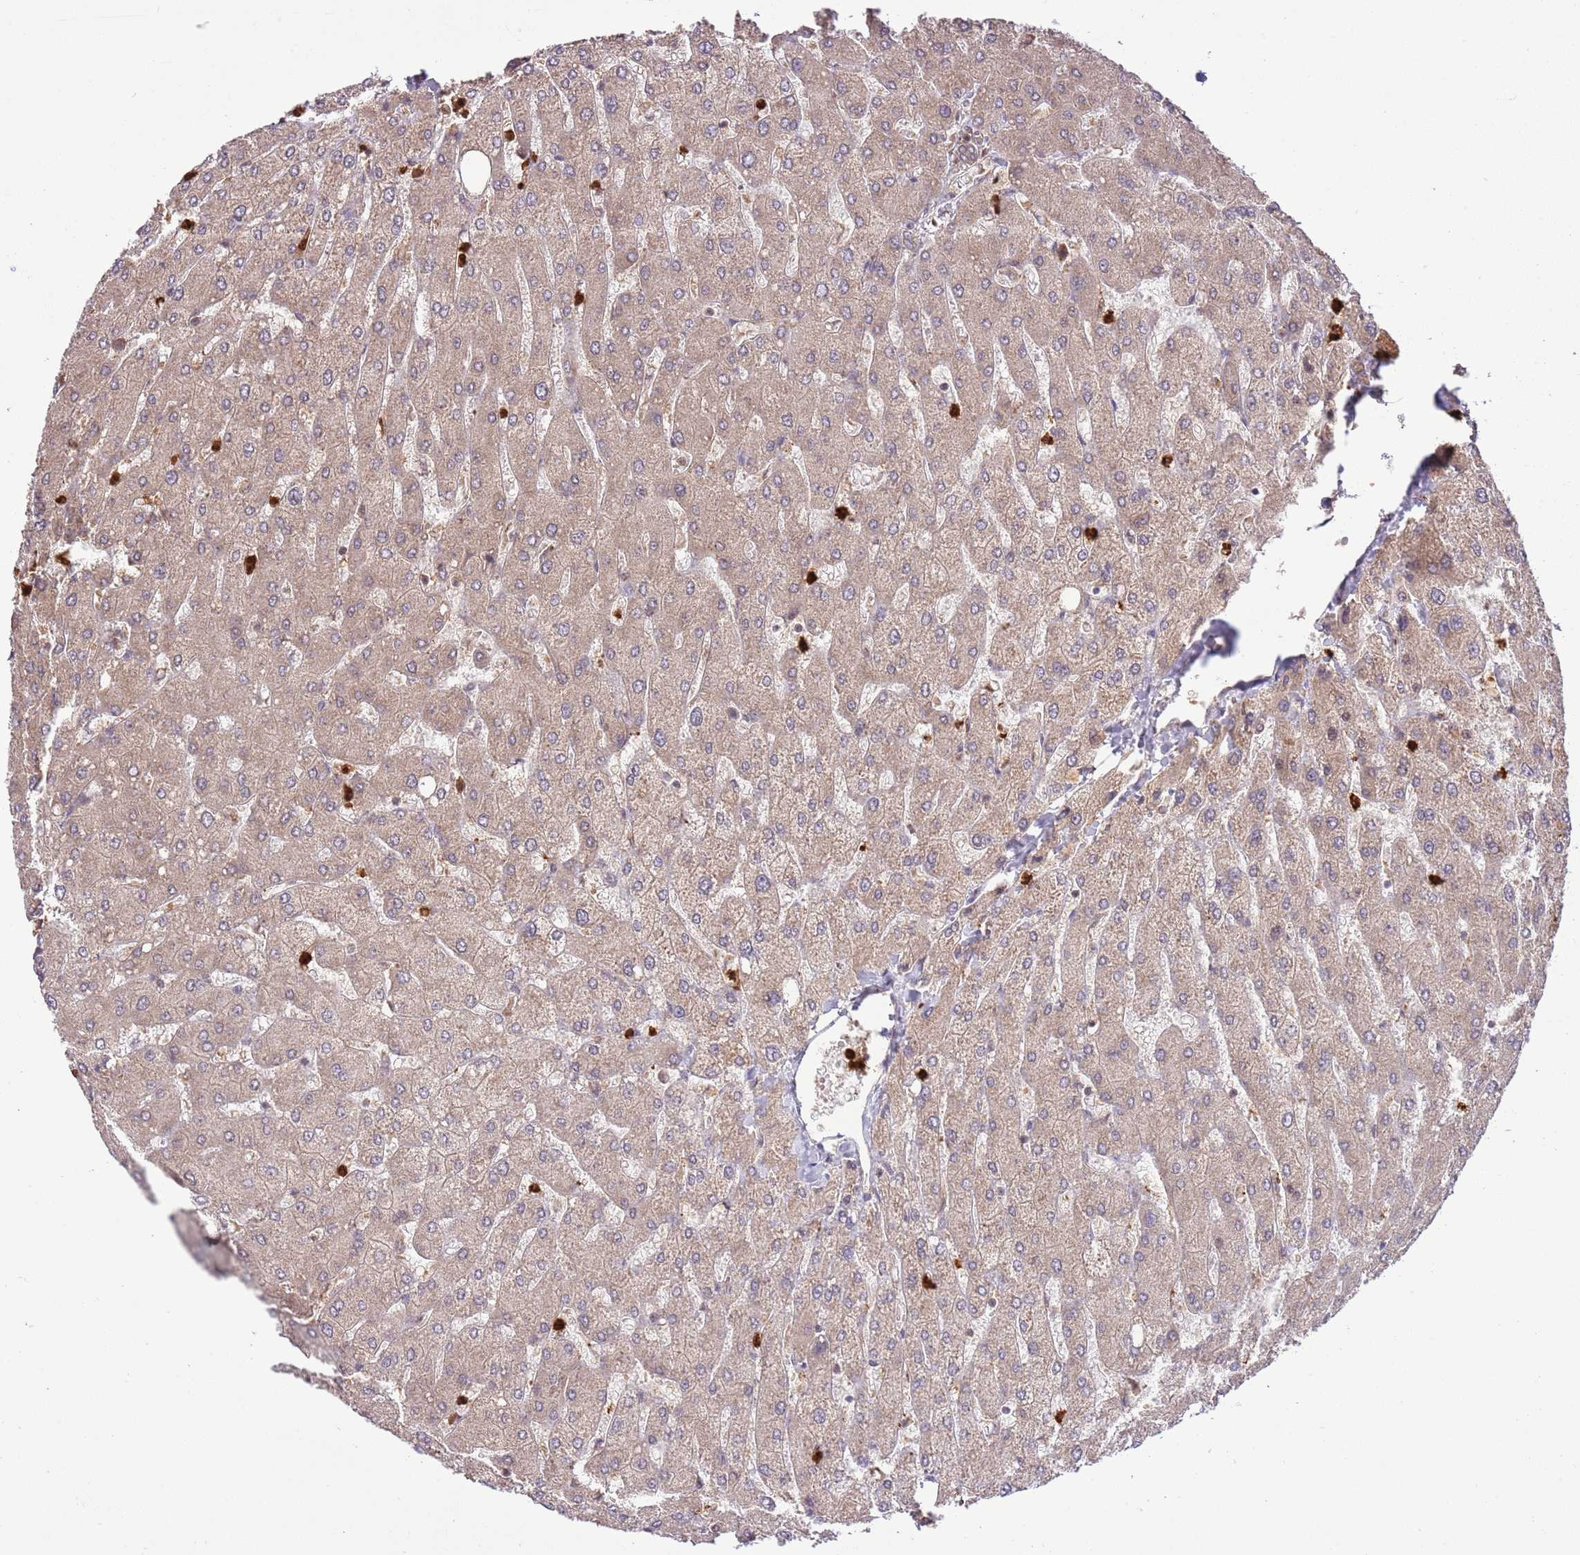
{"staining": {"intensity": "weak", "quantity": ">75%", "location": "cytoplasmic/membranous"}, "tissue": "liver", "cell_type": "Cholangiocytes", "image_type": "normal", "snomed": [{"axis": "morphology", "description": "Normal tissue, NOS"}, {"axis": "topography", "description": "Liver"}], "caption": "IHC of benign human liver shows low levels of weak cytoplasmic/membranous positivity in approximately >75% of cholangiocytes. The protein of interest is stained brown, and the nuclei are stained in blue (DAB (3,3'-diaminobenzidine) IHC with brightfield microscopy, high magnification).", "gene": "AMIGO1", "patient": {"sex": "male", "age": 55}}